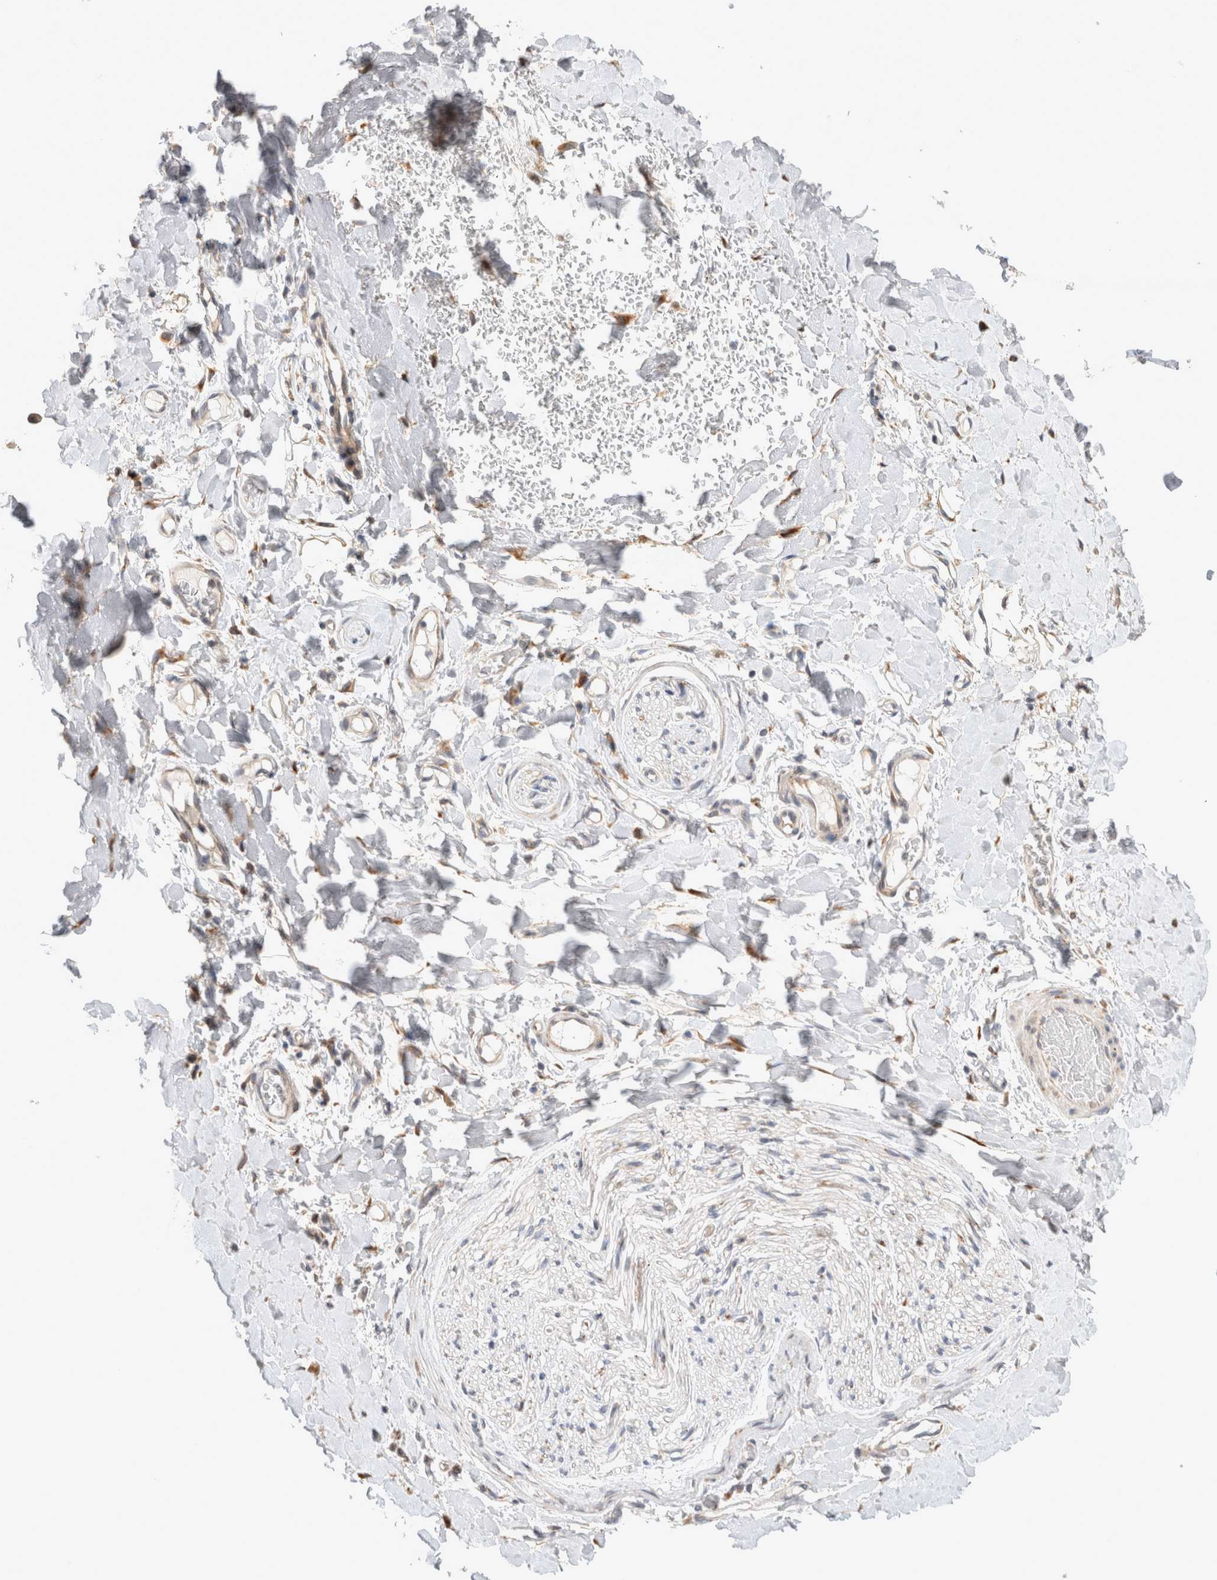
{"staining": {"intensity": "negative", "quantity": "none", "location": "none"}, "tissue": "adipose tissue", "cell_type": "Adipocytes", "image_type": "normal", "snomed": [{"axis": "morphology", "description": "Normal tissue, NOS"}, {"axis": "morphology", "description": "Adenocarcinoma, NOS"}, {"axis": "topography", "description": "Esophagus"}], "caption": "Immunohistochemistry (IHC) image of benign human adipose tissue stained for a protein (brown), which displays no positivity in adipocytes. The staining is performed using DAB (3,3'-diaminobenzidine) brown chromogen with nuclei counter-stained in using hematoxylin.", "gene": "TRMT9B", "patient": {"sex": "male", "age": 62}}